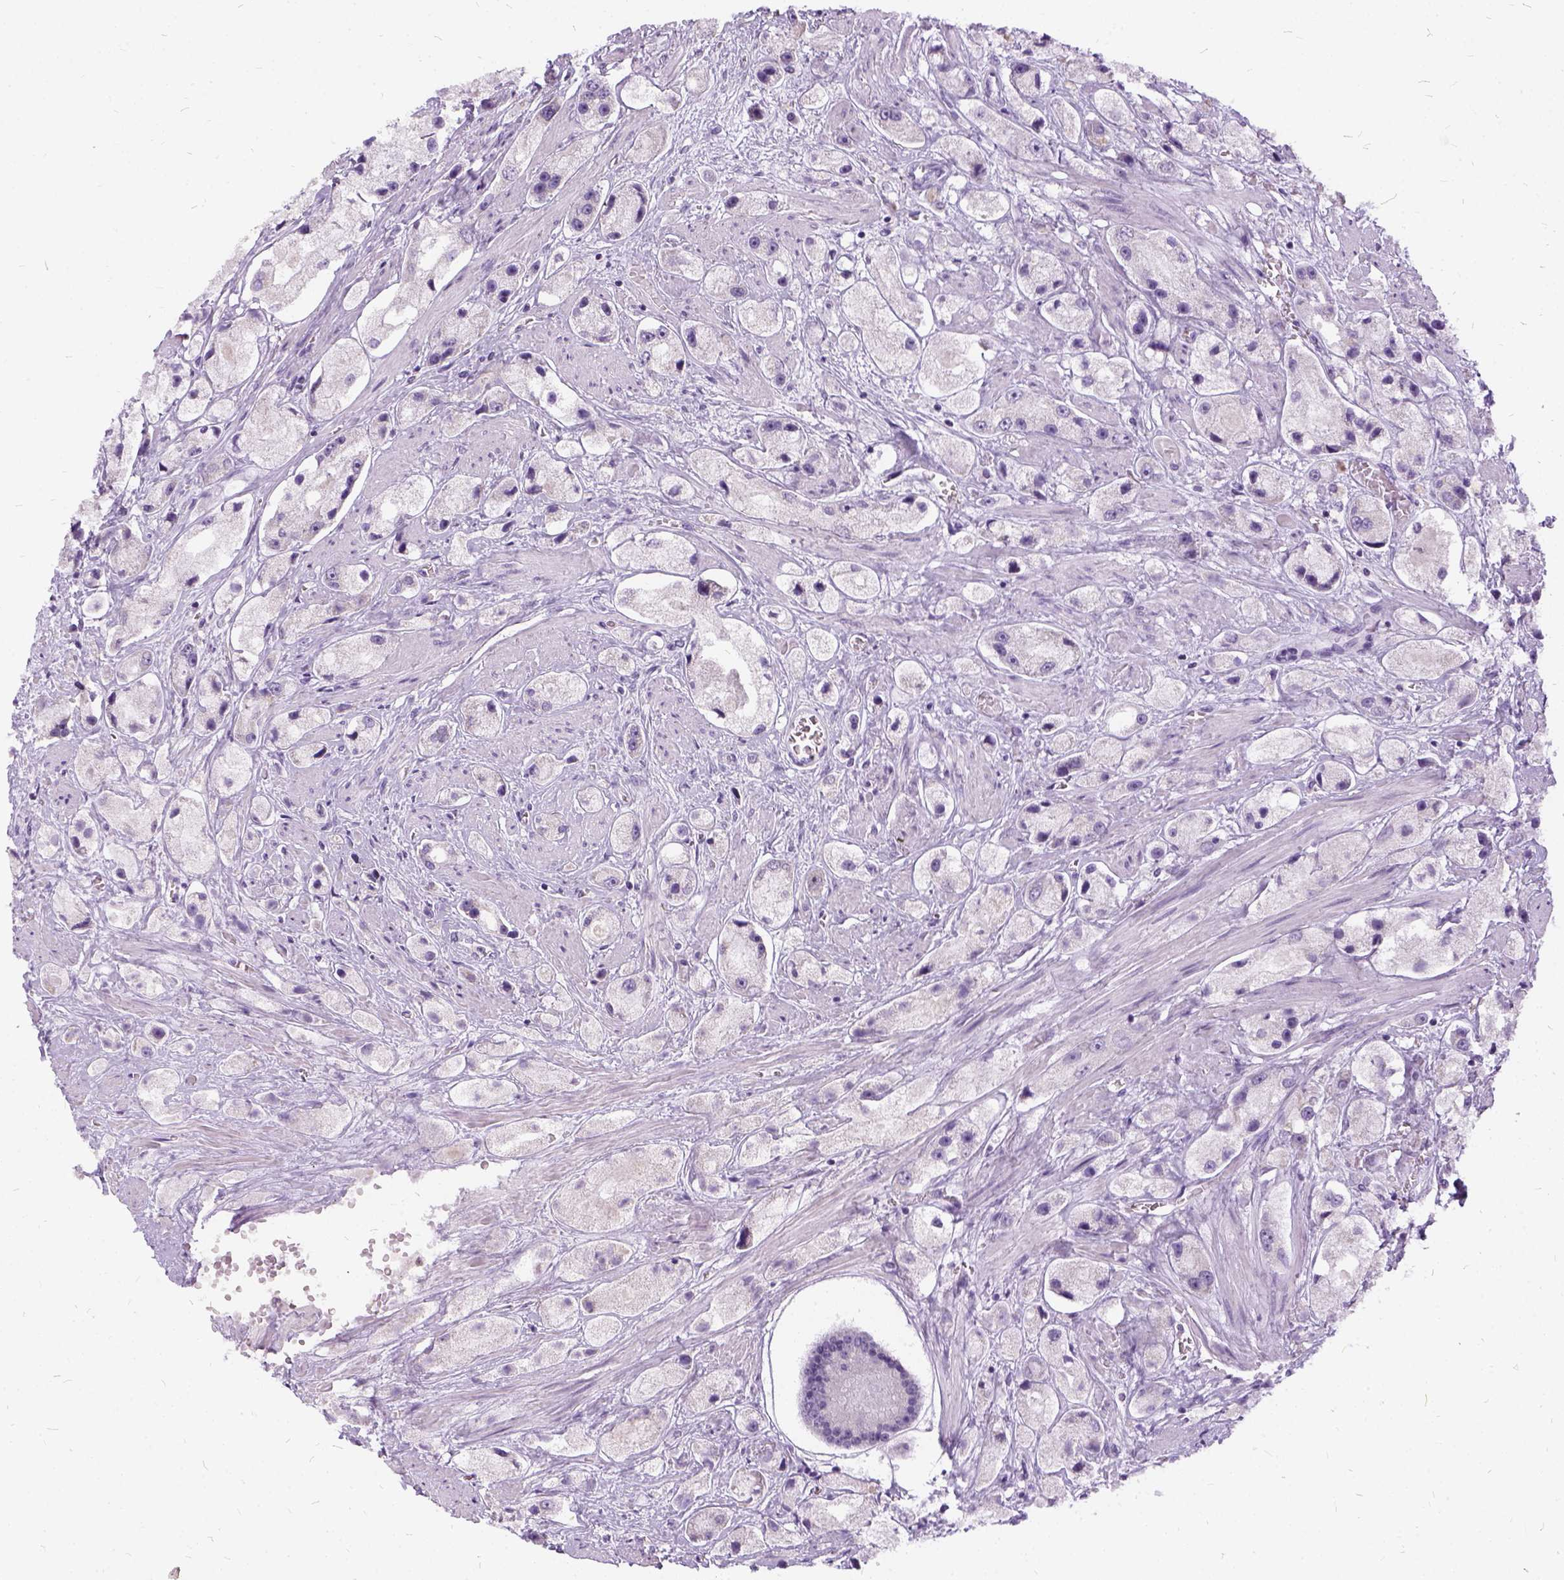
{"staining": {"intensity": "negative", "quantity": "none", "location": "none"}, "tissue": "prostate cancer", "cell_type": "Tumor cells", "image_type": "cancer", "snomed": [{"axis": "morphology", "description": "Adenocarcinoma, High grade"}, {"axis": "topography", "description": "Prostate"}], "caption": "The image displays no significant expression in tumor cells of prostate cancer (adenocarcinoma (high-grade)). (DAB (3,3'-diaminobenzidine) immunohistochemistry with hematoxylin counter stain).", "gene": "FDX1", "patient": {"sex": "male", "age": 67}}